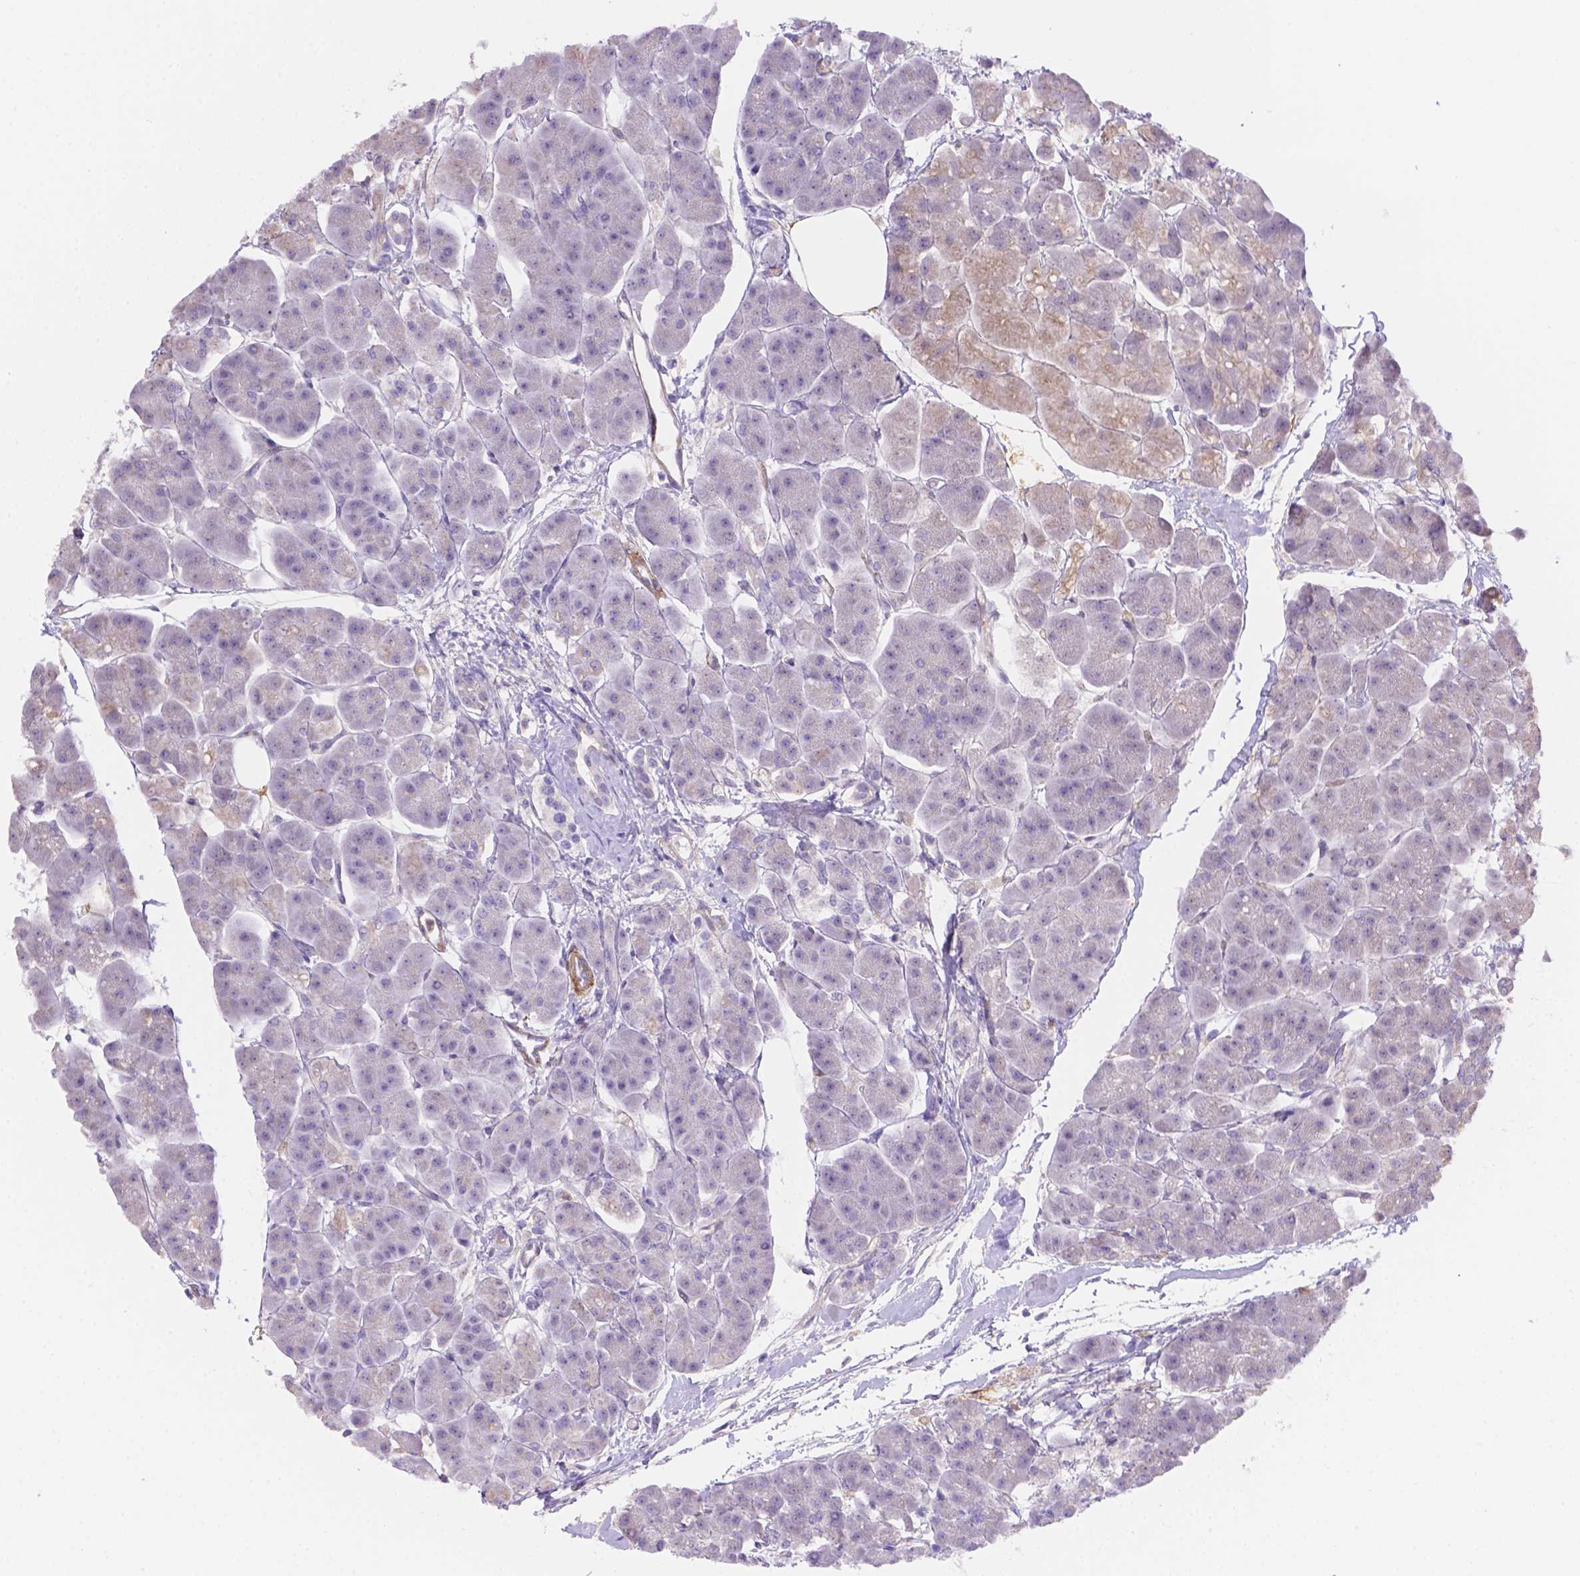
{"staining": {"intensity": "negative", "quantity": "none", "location": "none"}, "tissue": "pancreas", "cell_type": "Exocrine glandular cells", "image_type": "normal", "snomed": [{"axis": "morphology", "description": "Normal tissue, NOS"}, {"axis": "topography", "description": "Adipose tissue"}, {"axis": "topography", "description": "Pancreas"}, {"axis": "topography", "description": "Peripheral nerve tissue"}], "caption": "Immunohistochemistry (IHC) of normal pancreas displays no expression in exocrine glandular cells. (DAB IHC with hematoxylin counter stain).", "gene": "NXPE2", "patient": {"sex": "female", "age": 58}}